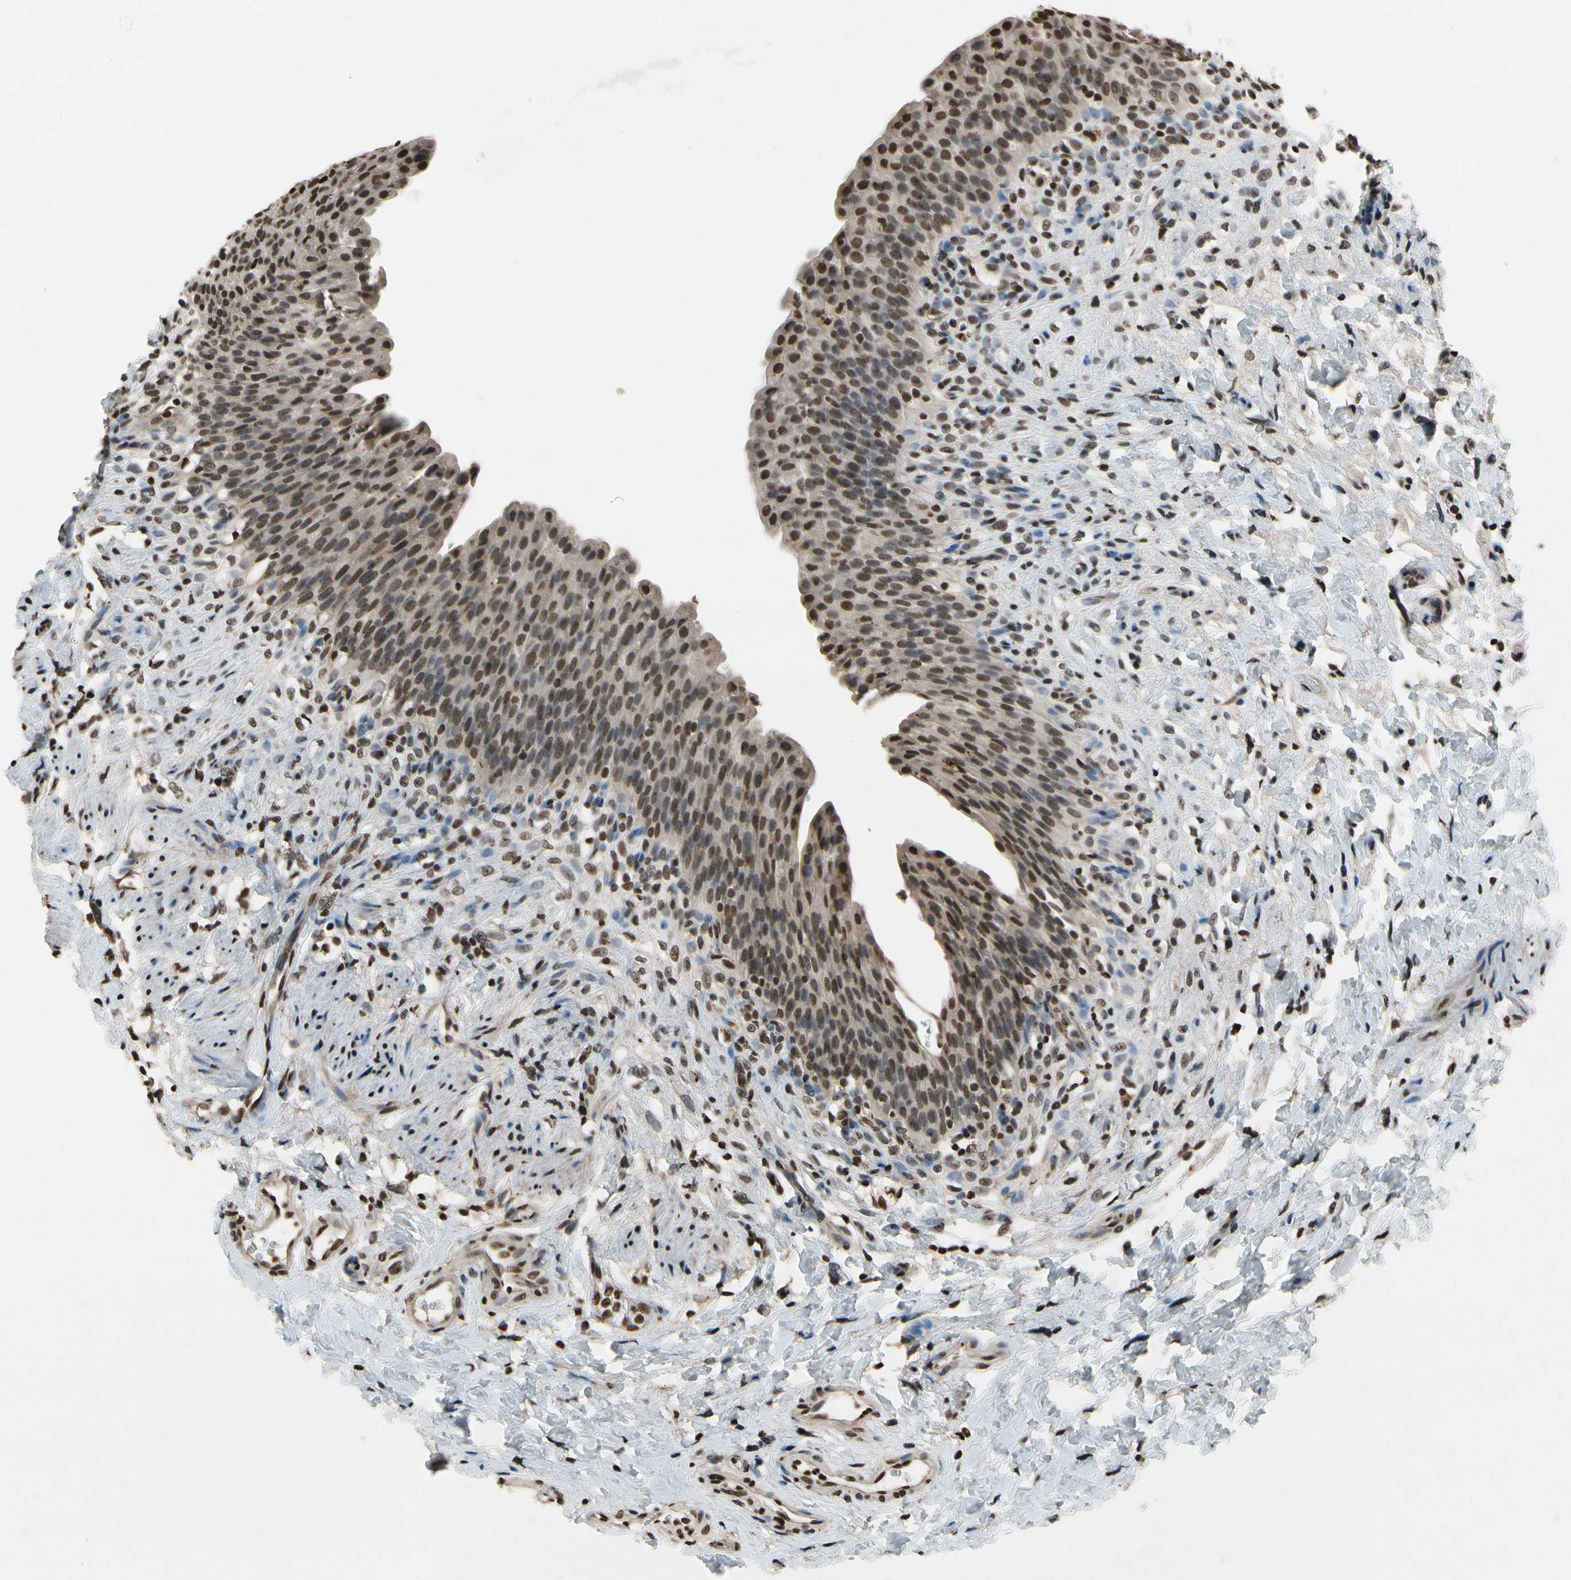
{"staining": {"intensity": "moderate", "quantity": ">75%", "location": "nuclear"}, "tissue": "urinary bladder", "cell_type": "Urothelial cells", "image_type": "normal", "snomed": [{"axis": "morphology", "description": "Normal tissue, NOS"}, {"axis": "topography", "description": "Urinary bladder"}], "caption": "Immunohistochemistry photomicrograph of benign human urinary bladder stained for a protein (brown), which exhibits medium levels of moderate nuclear expression in approximately >75% of urothelial cells.", "gene": "HIPK2", "patient": {"sex": "female", "age": 79}}